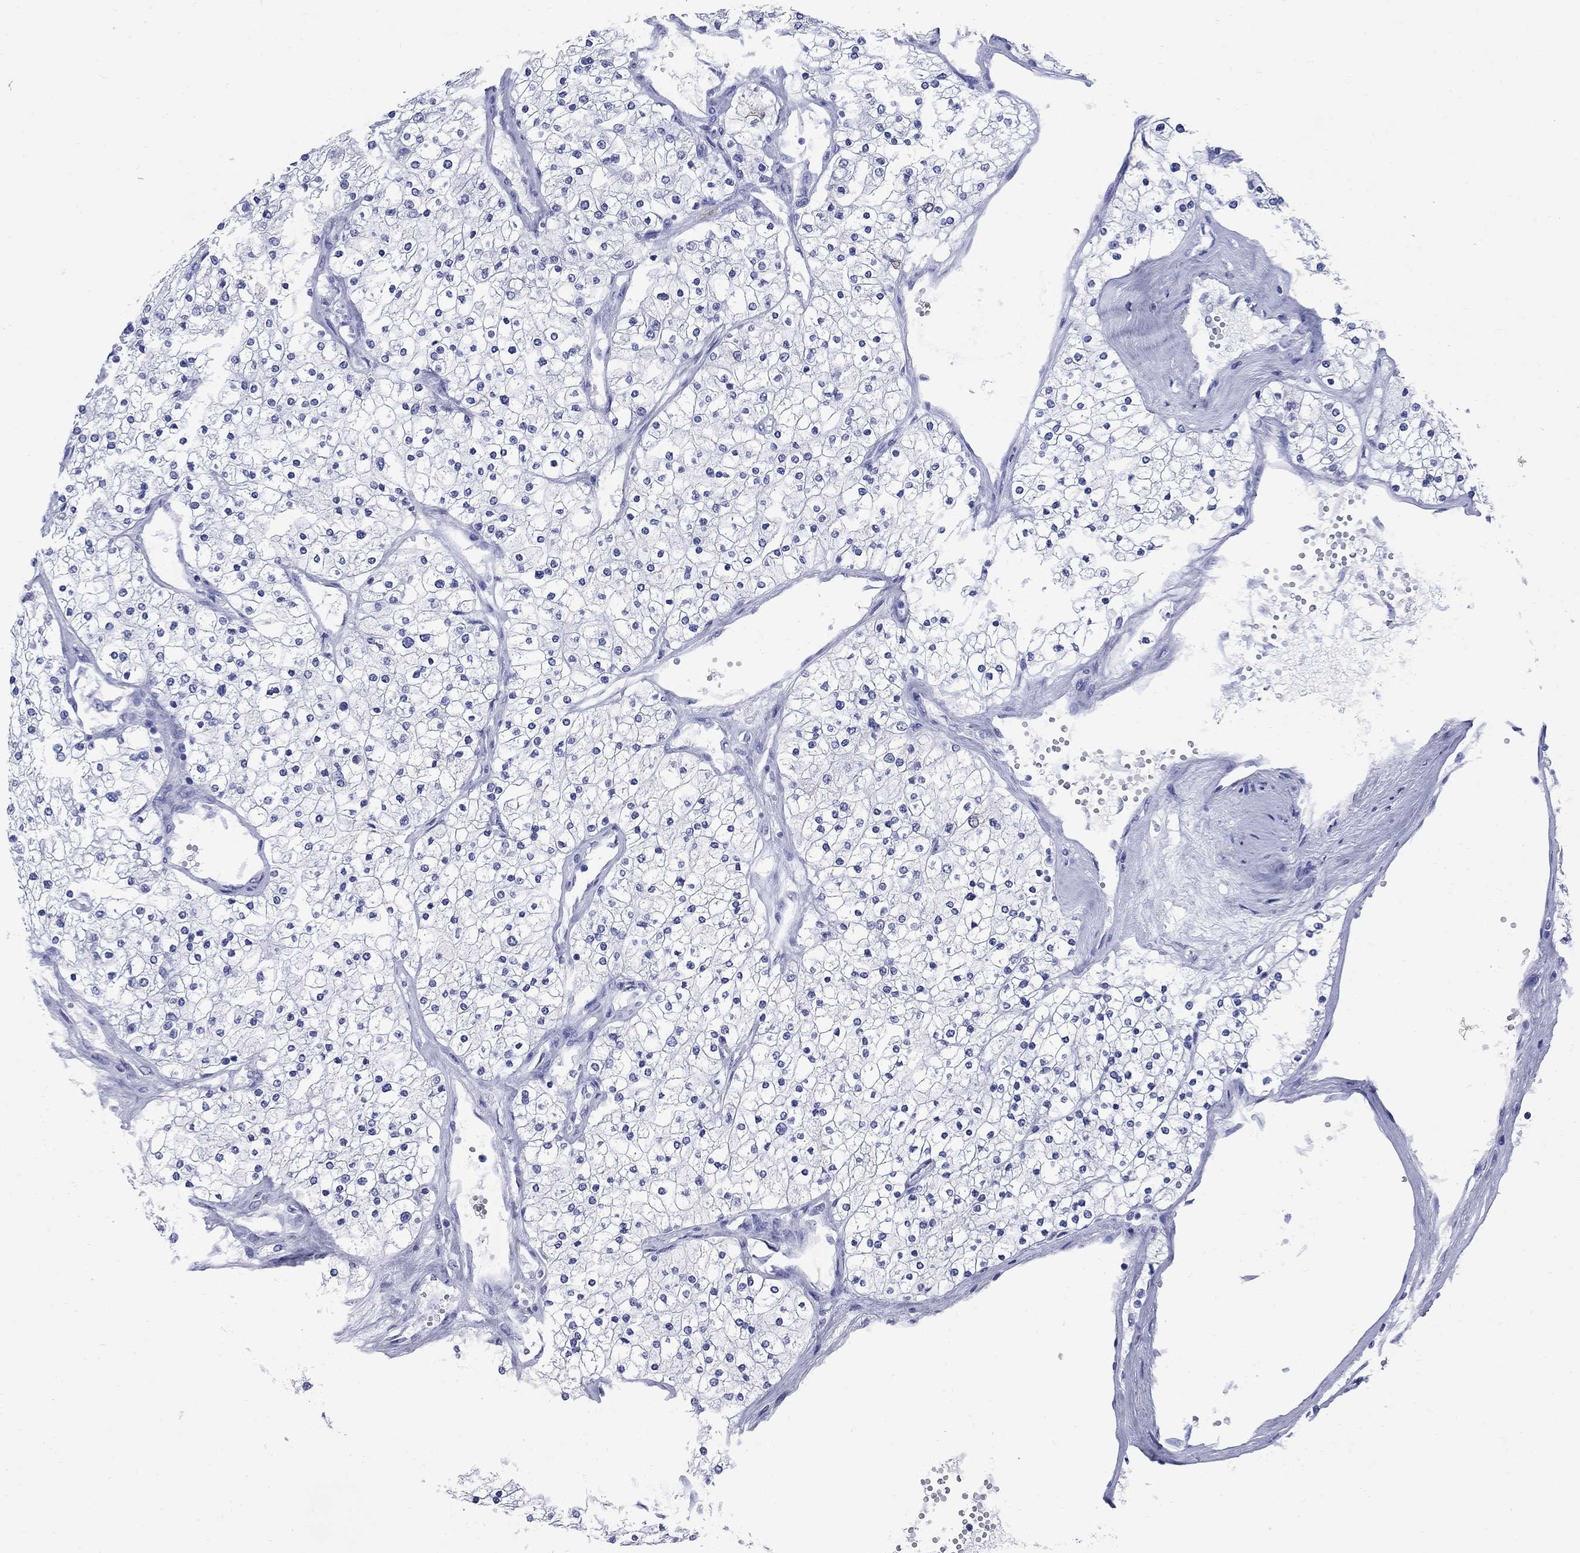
{"staining": {"intensity": "negative", "quantity": "none", "location": "none"}, "tissue": "renal cancer", "cell_type": "Tumor cells", "image_type": "cancer", "snomed": [{"axis": "morphology", "description": "Adenocarcinoma, NOS"}, {"axis": "topography", "description": "Kidney"}], "caption": "The immunohistochemistry (IHC) image has no significant positivity in tumor cells of renal cancer (adenocarcinoma) tissue.", "gene": "TACC3", "patient": {"sex": "male", "age": 80}}